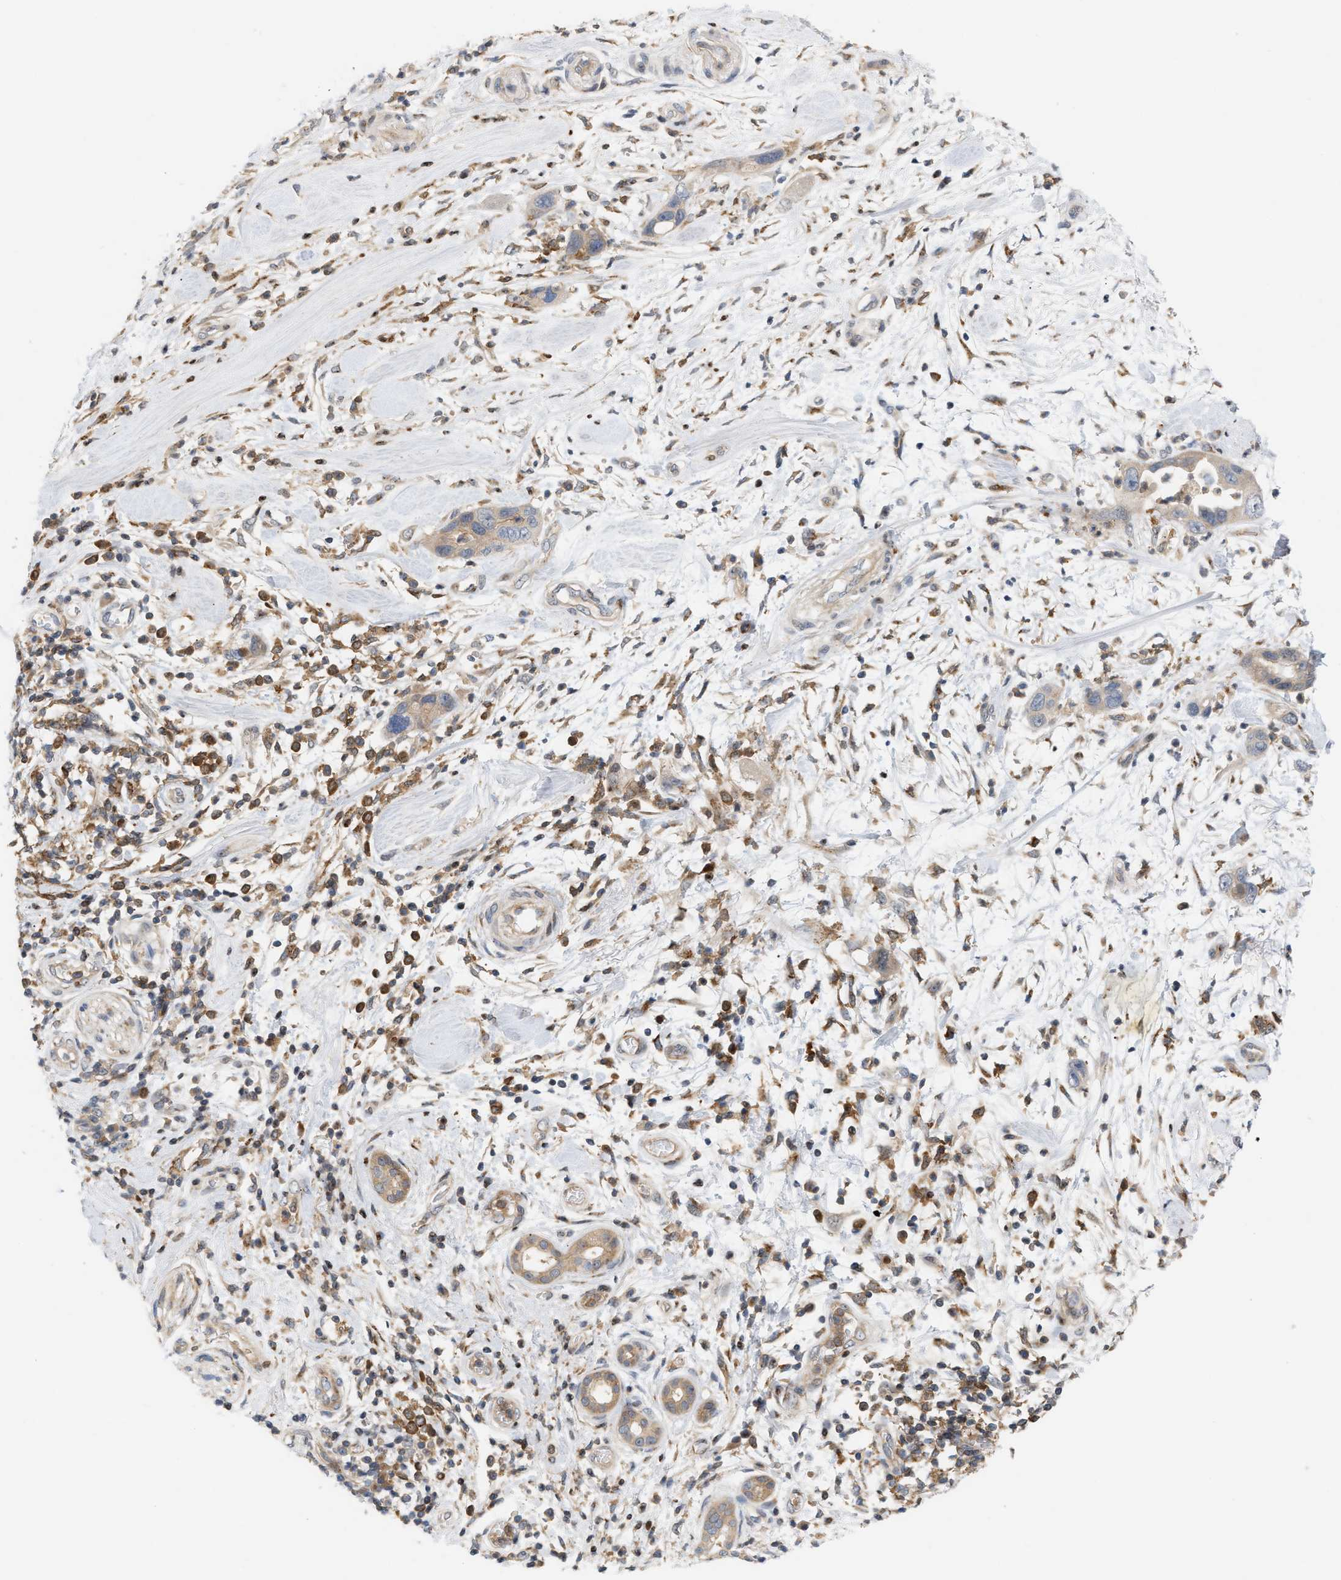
{"staining": {"intensity": "moderate", "quantity": ">75%", "location": "cytoplasmic/membranous"}, "tissue": "pancreatic cancer", "cell_type": "Tumor cells", "image_type": "cancer", "snomed": [{"axis": "morphology", "description": "Adenocarcinoma, NOS"}, {"axis": "topography", "description": "Pancreas"}], "caption": "IHC of adenocarcinoma (pancreatic) reveals medium levels of moderate cytoplasmic/membranous staining in approximately >75% of tumor cells.", "gene": "DBNL", "patient": {"sex": "female", "age": 70}}